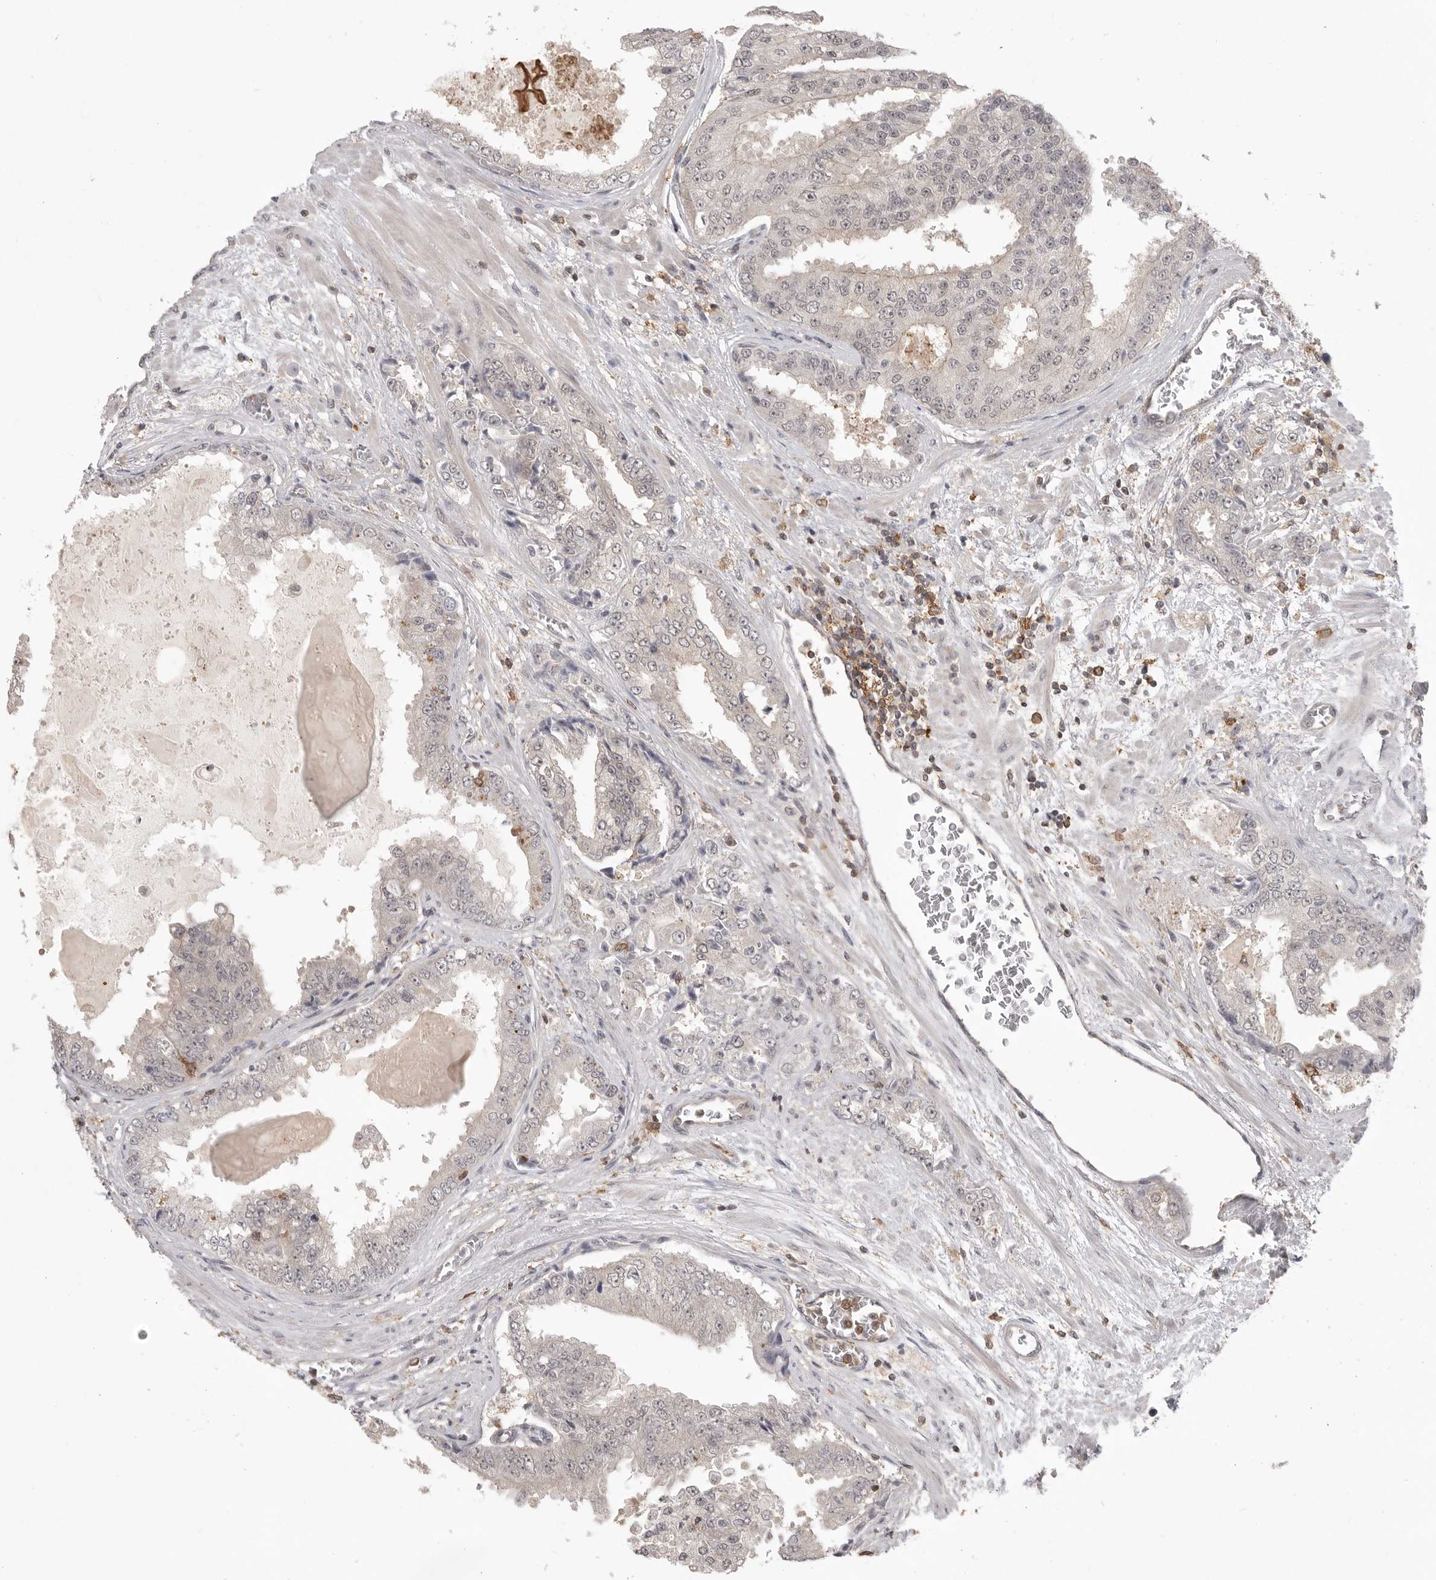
{"staining": {"intensity": "weak", "quantity": "<25%", "location": "cytoplasmic/membranous"}, "tissue": "prostate cancer", "cell_type": "Tumor cells", "image_type": "cancer", "snomed": [{"axis": "morphology", "description": "Adenocarcinoma, High grade"}, {"axis": "topography", "description": "Prostate"}], "caption": "Photomicrograph shows no significant protein staining in tumor cells of prostate cancer (adenocarcinoma (high-grade)).", "gene": "DBNL", "patient": {"sex": "male", "age": 58}}